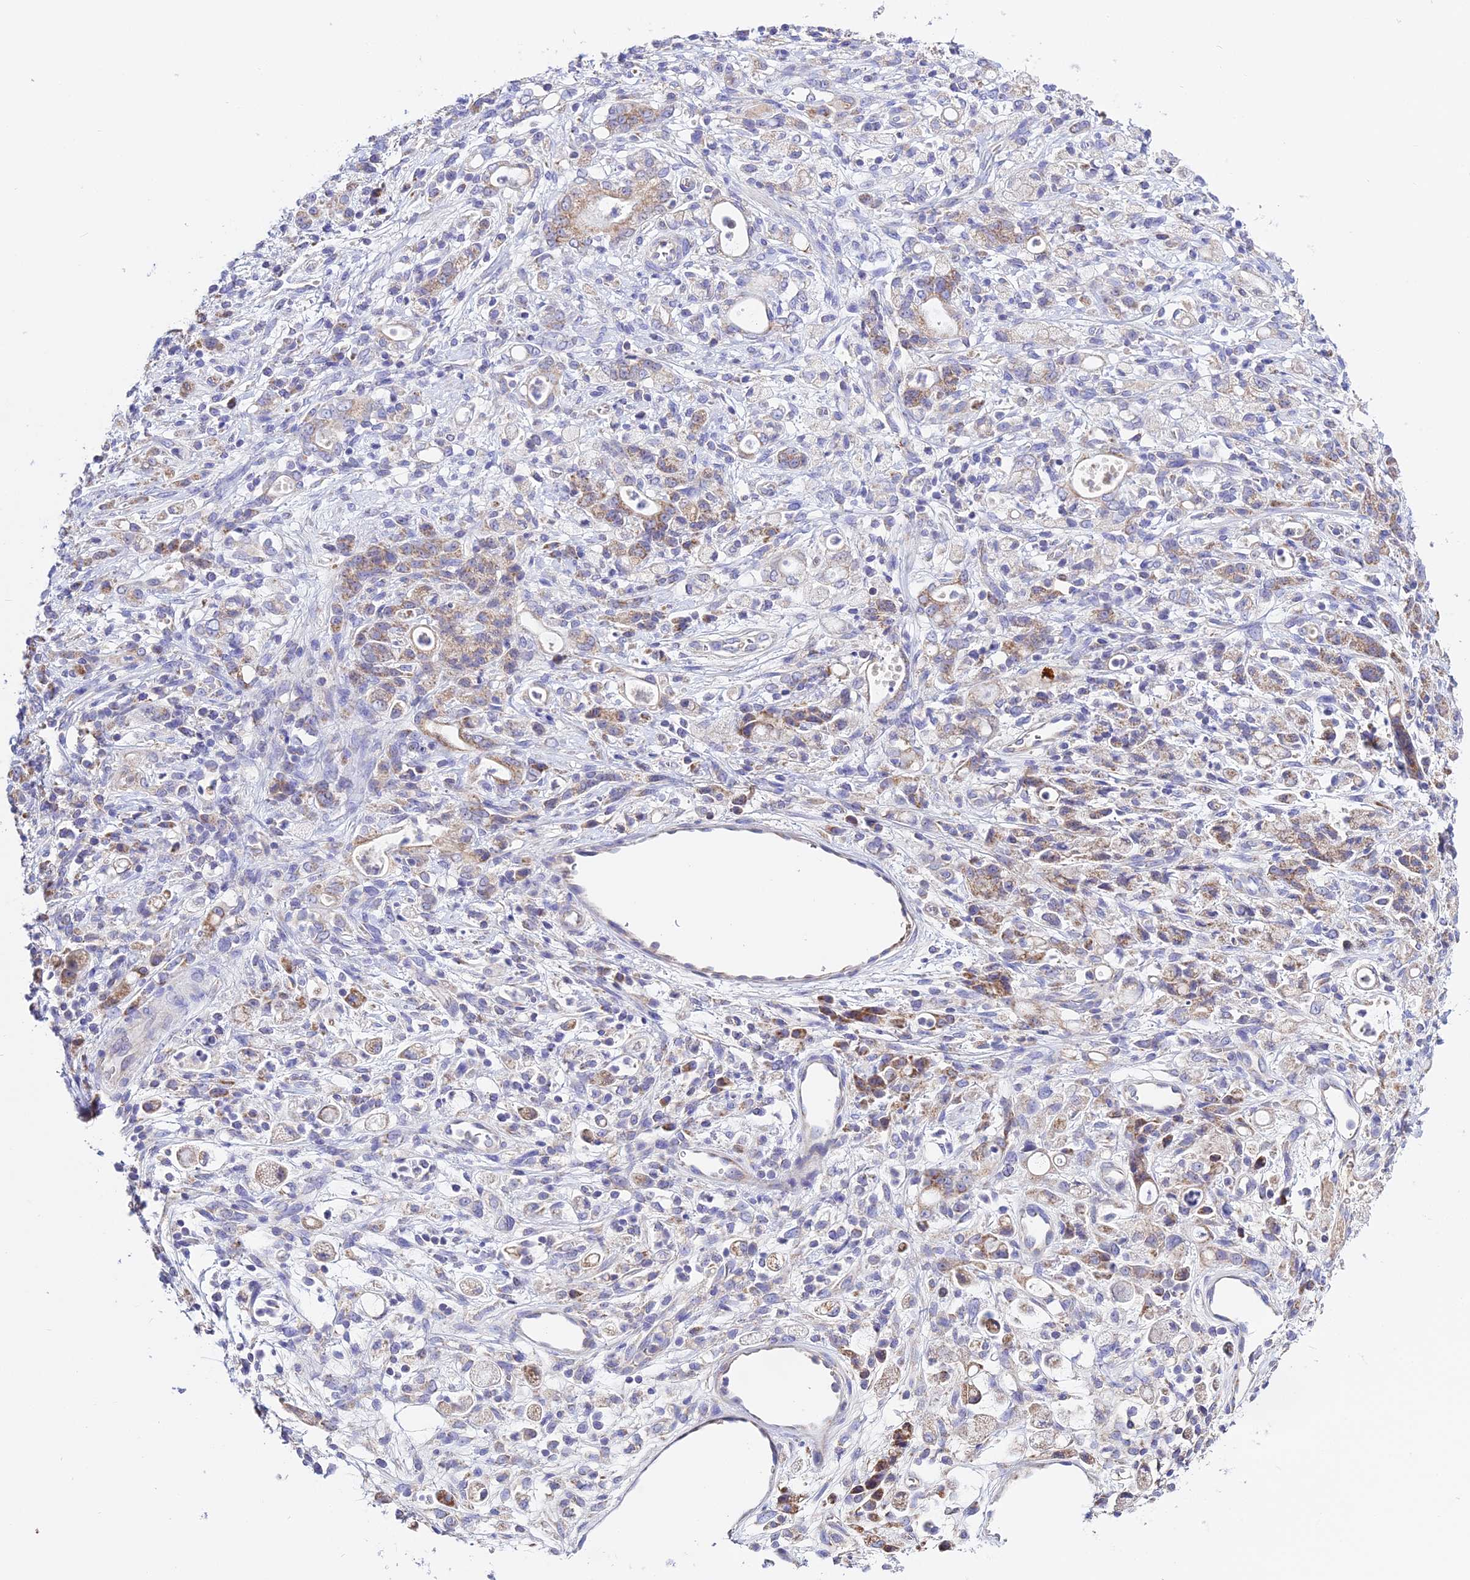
{"staining": {"intensity": "moderate", "quantity": ">75%", "location": "cytoplasmic/membranous"}, "tissue": "stomach cancer", "cell_type": "Tumor cells", "image_type": "cancer", "snomed": [{"axis": "morphology", "description": "Adenocarcinoma, NOS"}, {"axis": "topography", "description": "Stomach"}], "caption": "The image reveals staining of stomach cancer (adenocarcinoma), revealing moderate cytoplasmic/membranous protein positivity (brown color) within tumor cells.", "gene": "TYW5", "patient": {"sex": "female", "age": 60}}